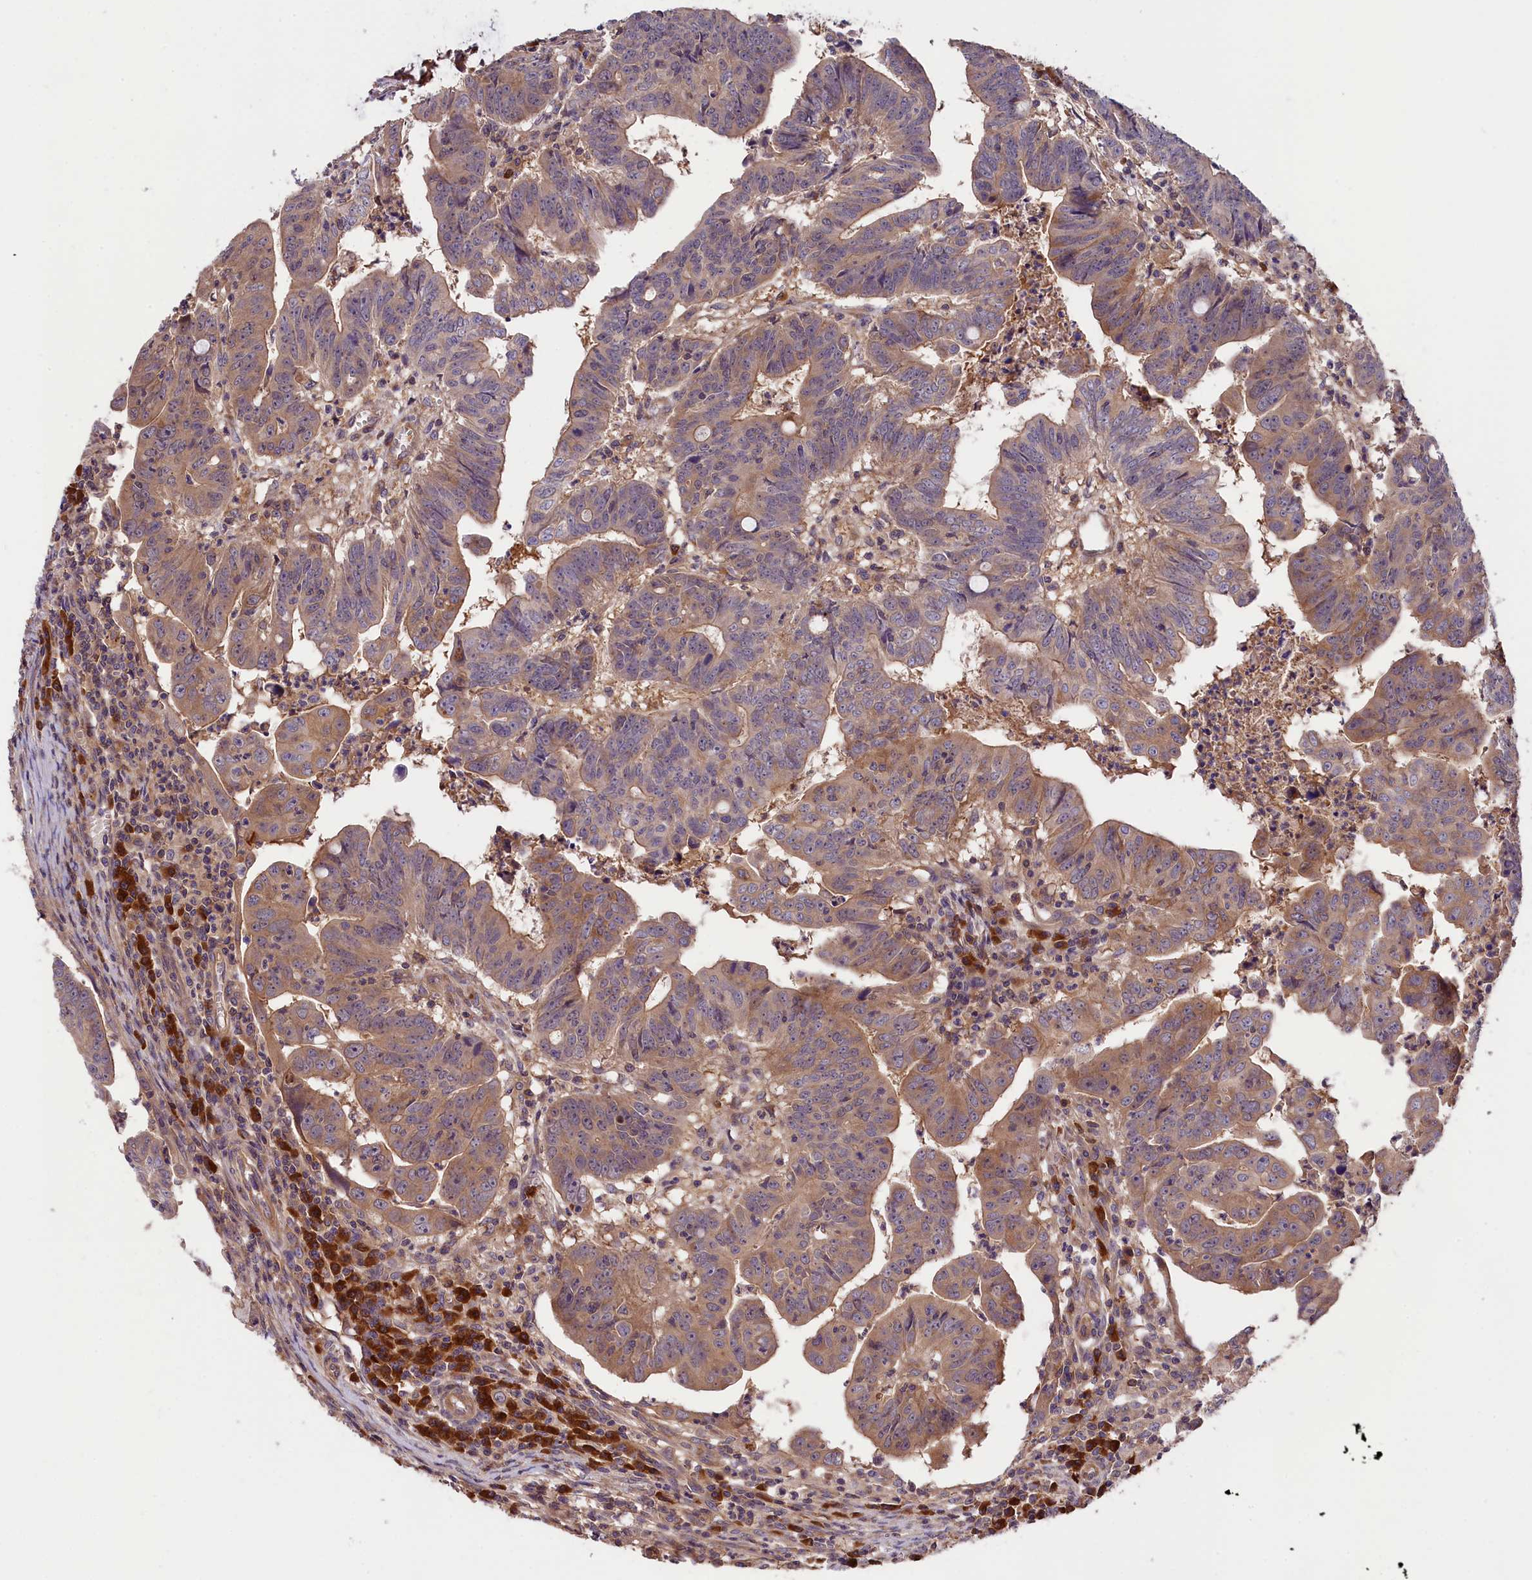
{"staining": {"intensity": "weak", "quantity": "25%-75%", "location": "cytoplasmic/membranous"}, "tissue": "colorectal cancer", "cell_type": "Tumor cells", "image_type": "cancer", "snomed": [{"axis": "morphology", "description": "Adenocarcinoma, NOS"}, {"axis": "topography", "description": "Rectum"}], "caption": "An image of human colorectal cancer stained for a protein exhibits weak cytoplasmic/membranous brown staining in tumor cells. (DAB IHC with brightfield microscopy, high magnification).", "gene": "SETD6", "patient": {"sex": "male", "age": 69}}